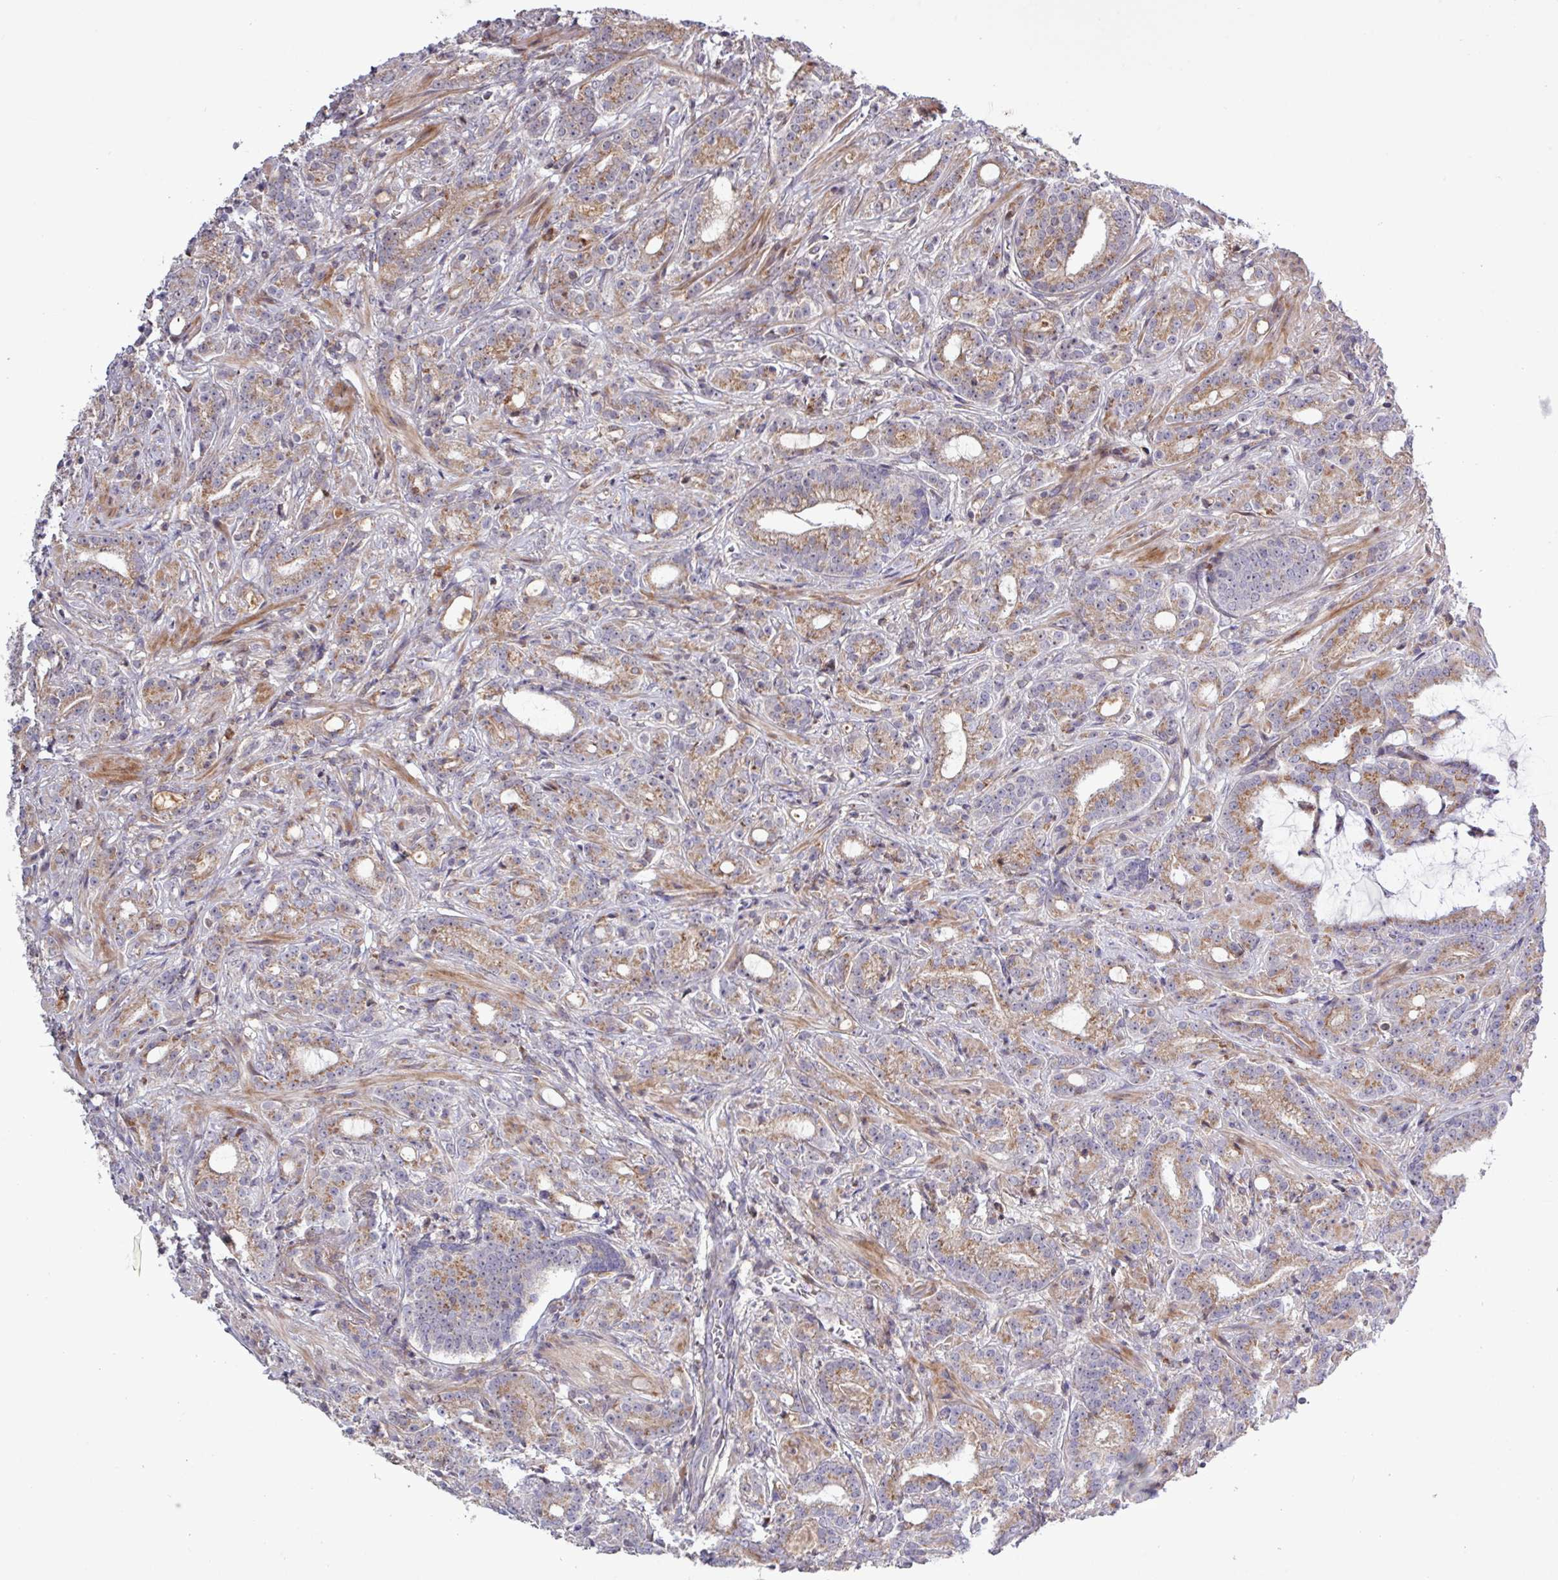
{"staining": {"intensity": "moderate", "quantity": "25%-75%", "location": "cytoplasmic/membranous"}, "tissue": "prostate cancer", "cell_type": "Tumor cells", "image_type": "cancer", "snomed": [{"axis": "morphology", "description": "Adenocarcinoma, High grade"}, {"axis": "topography", "description": "Prostate and seminal vesicle, NOS"}], "caption": "Moderate cytoplasmic/membranous protein expression is present in approximately 25%-75% of tumor cells in prostate cancer. (DAB (3,3'-diaminobenzidine) IHC with brightfield microscopy, high magnification).", "gene": "TNFSF12", "patient": {"sex": "male", "age": 67}}